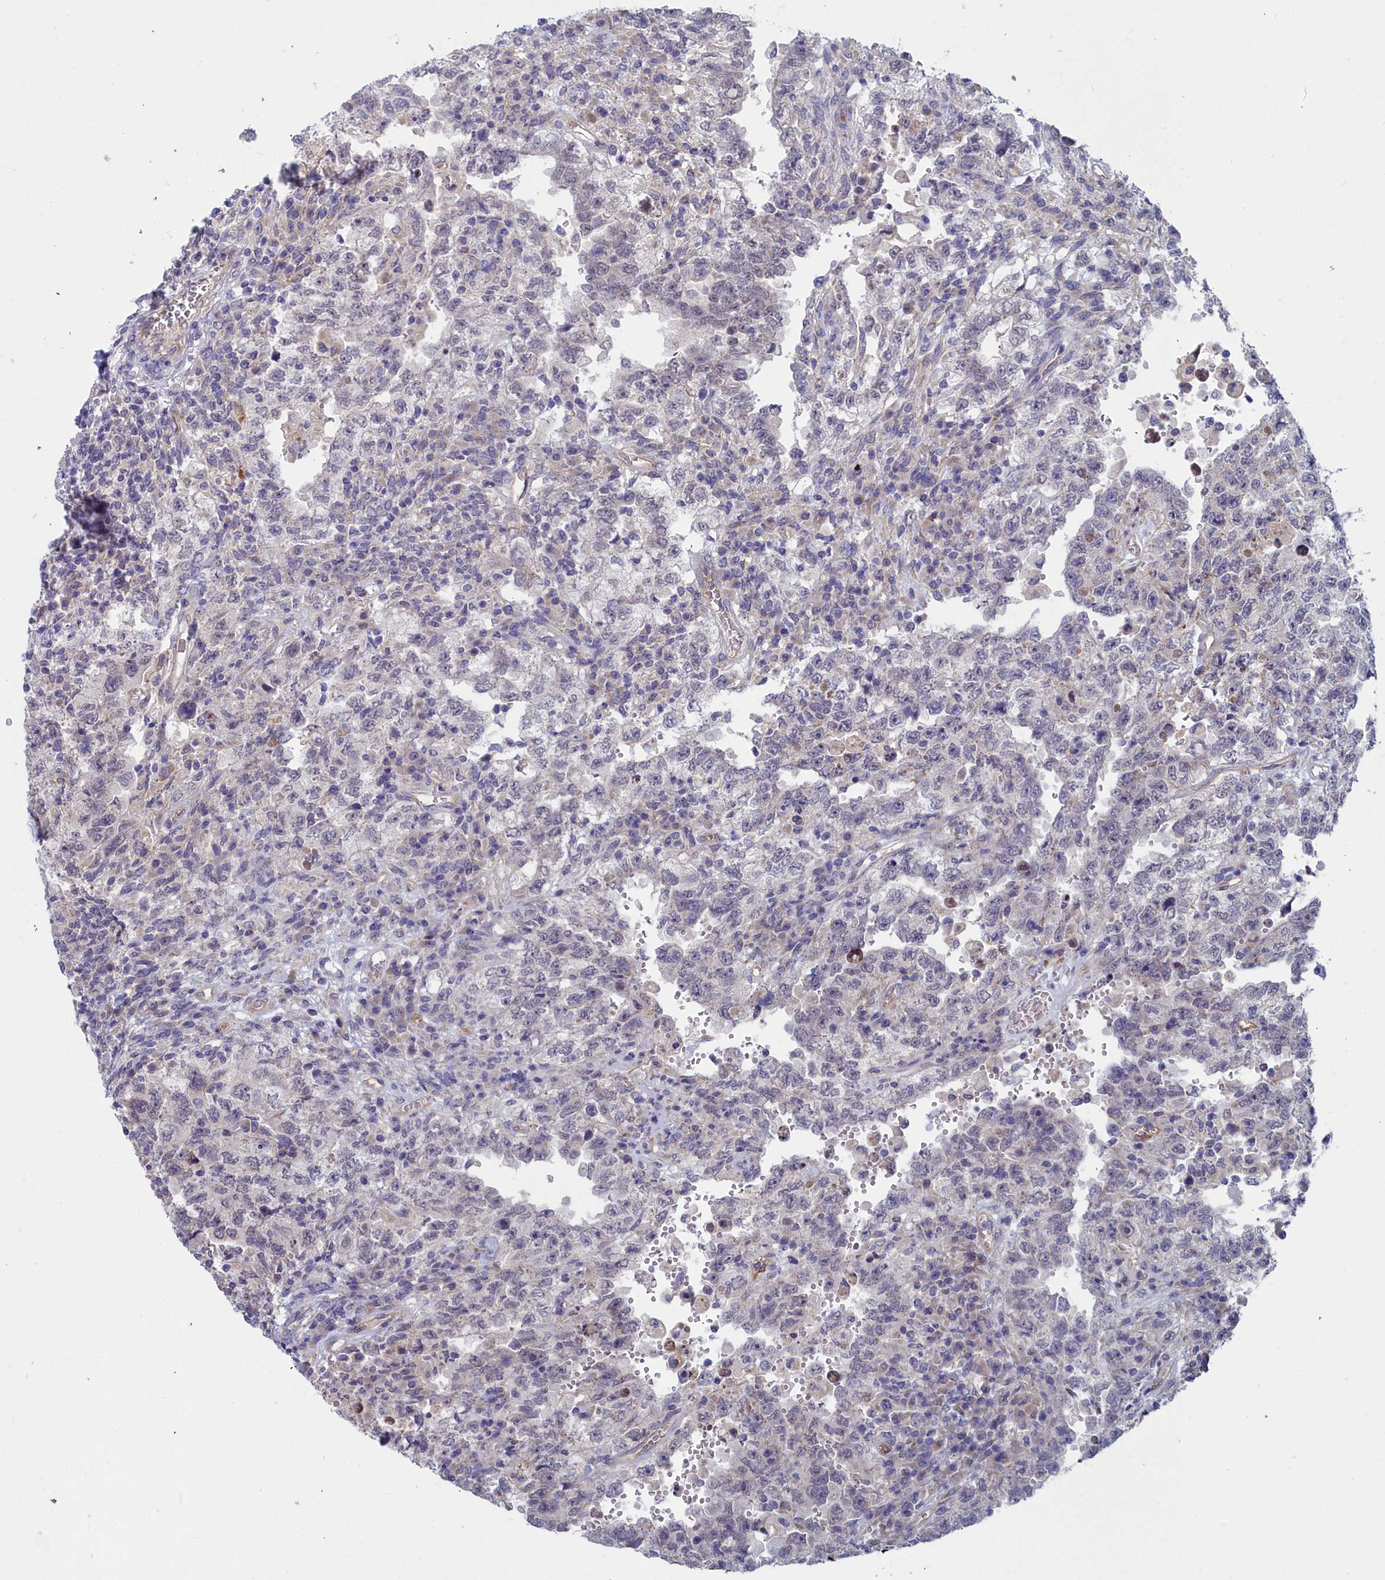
{"staining": {"intensity": "moderate", "quantity": "<25%", "location": "cytoplasmic/membranous"}, "tissue": "testis cancer", "cell_type": "Tumor cells", "image_type": "cancer", "snomed": [{"axis": "morphology", "description": "Carcinoma, Embryonal, NOS"}, {"axis": "topography", "description": "Testis"}], "caption": "Testis embryonal carcinoma tissue shows moderate cytoplasmic/membranous staining in about <25% of tumor cells", "gene": "RDX", "patient": {"sex": "male", "age": 26}}